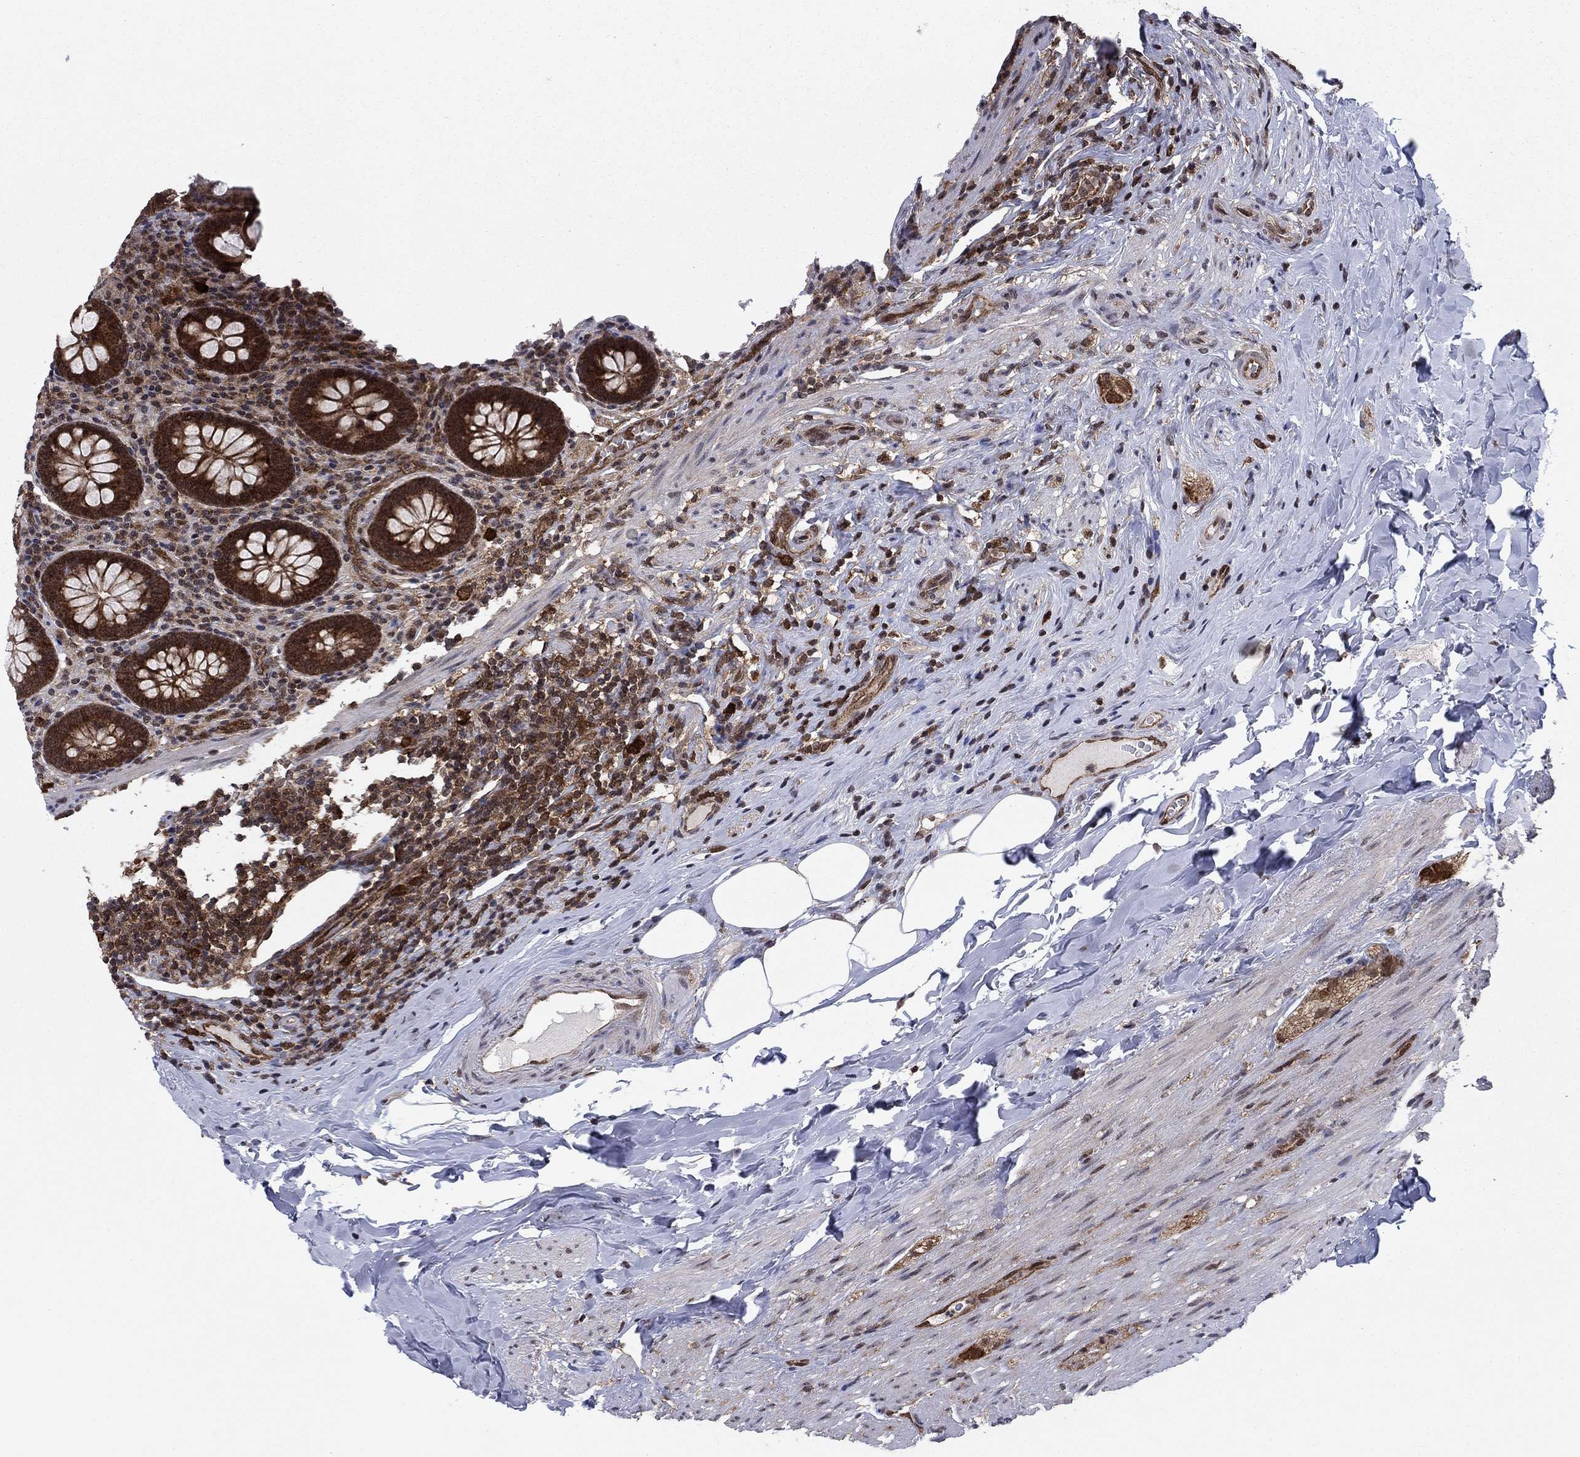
{"staining": {"intensity": "strong", "quantity": ">75%", "location": "cytoplasmic/membranous"}, "tissue": "appendix", "cell_type": "Glandular cells", "image_type": "normal", "snomed": [{"axis": "morphology", "description": "Normal tissue, NOS"}, {"axis": "topography", "description": "Appendix"}], "caption": "Glandular cells exhibit strong cytoplasmic/membranous positivity in approximately >75% of cells in unremarkable appendix. (DAB (3,3'-diaminobenzidine) IHC with brightfield microscopy, high magnification).", "gene": "DNAJA1", "patient": {"sex": "male", "age": 47}}